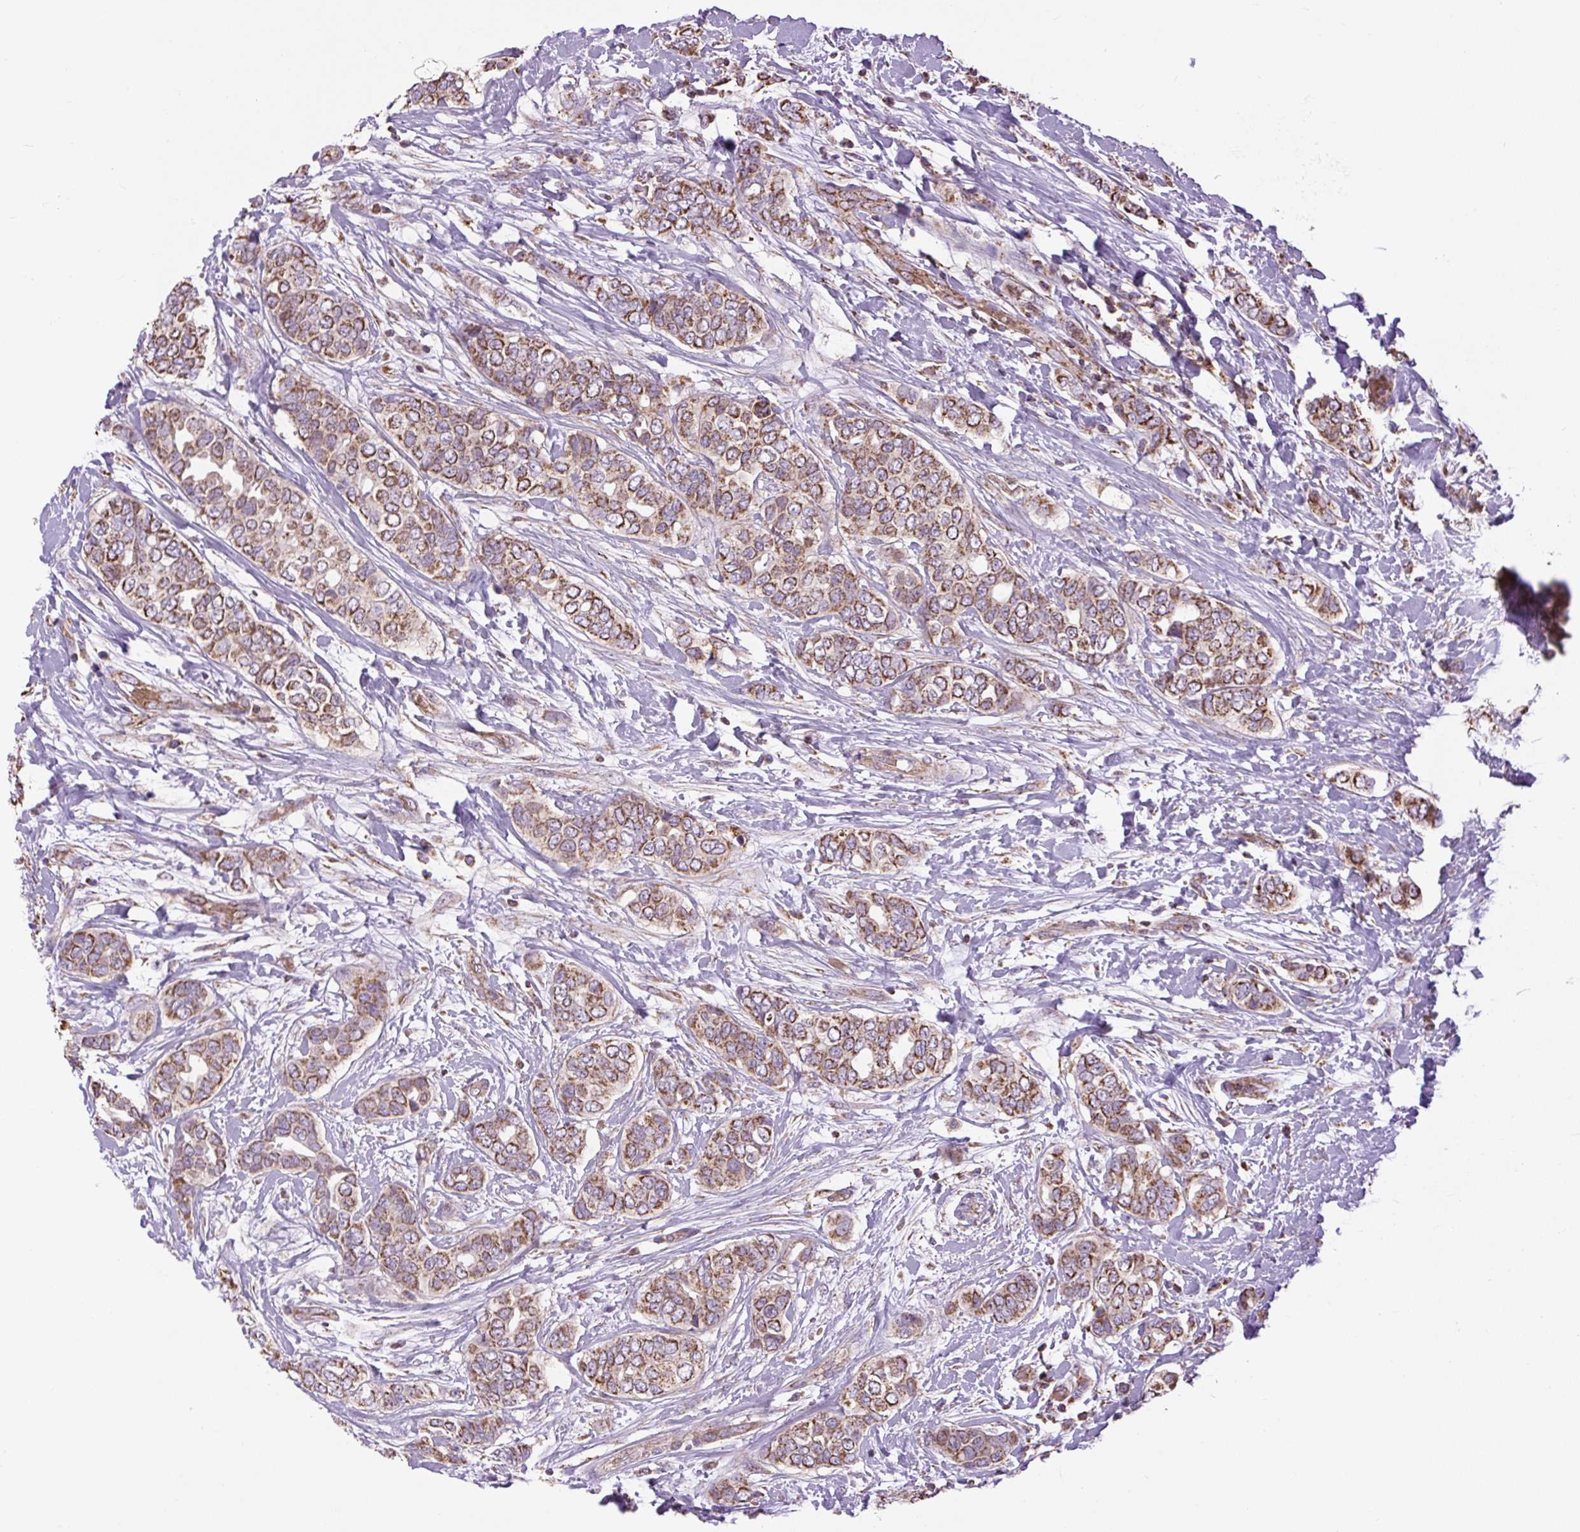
{"staining": {"intensity": "moderate", "quantity": ">75%", "location": "cytoplasmic/membranous"}, "tissue": "breast cancer", "cell_type": "Tumor cells", "image_type": "cancer", "snomed": [{"axis": "morphology", "description": "Lobular carcinoma"}, {"axis": "topography", "description": "Breast"}], "caption": "DAB immunohistochemical staining of human breast cancer shows moderate cytoplasmic/membranous protein staining in about >75% of tumor cells.", "gene": "PLCG1", "patient": {"sex": "female", "age": 51}}